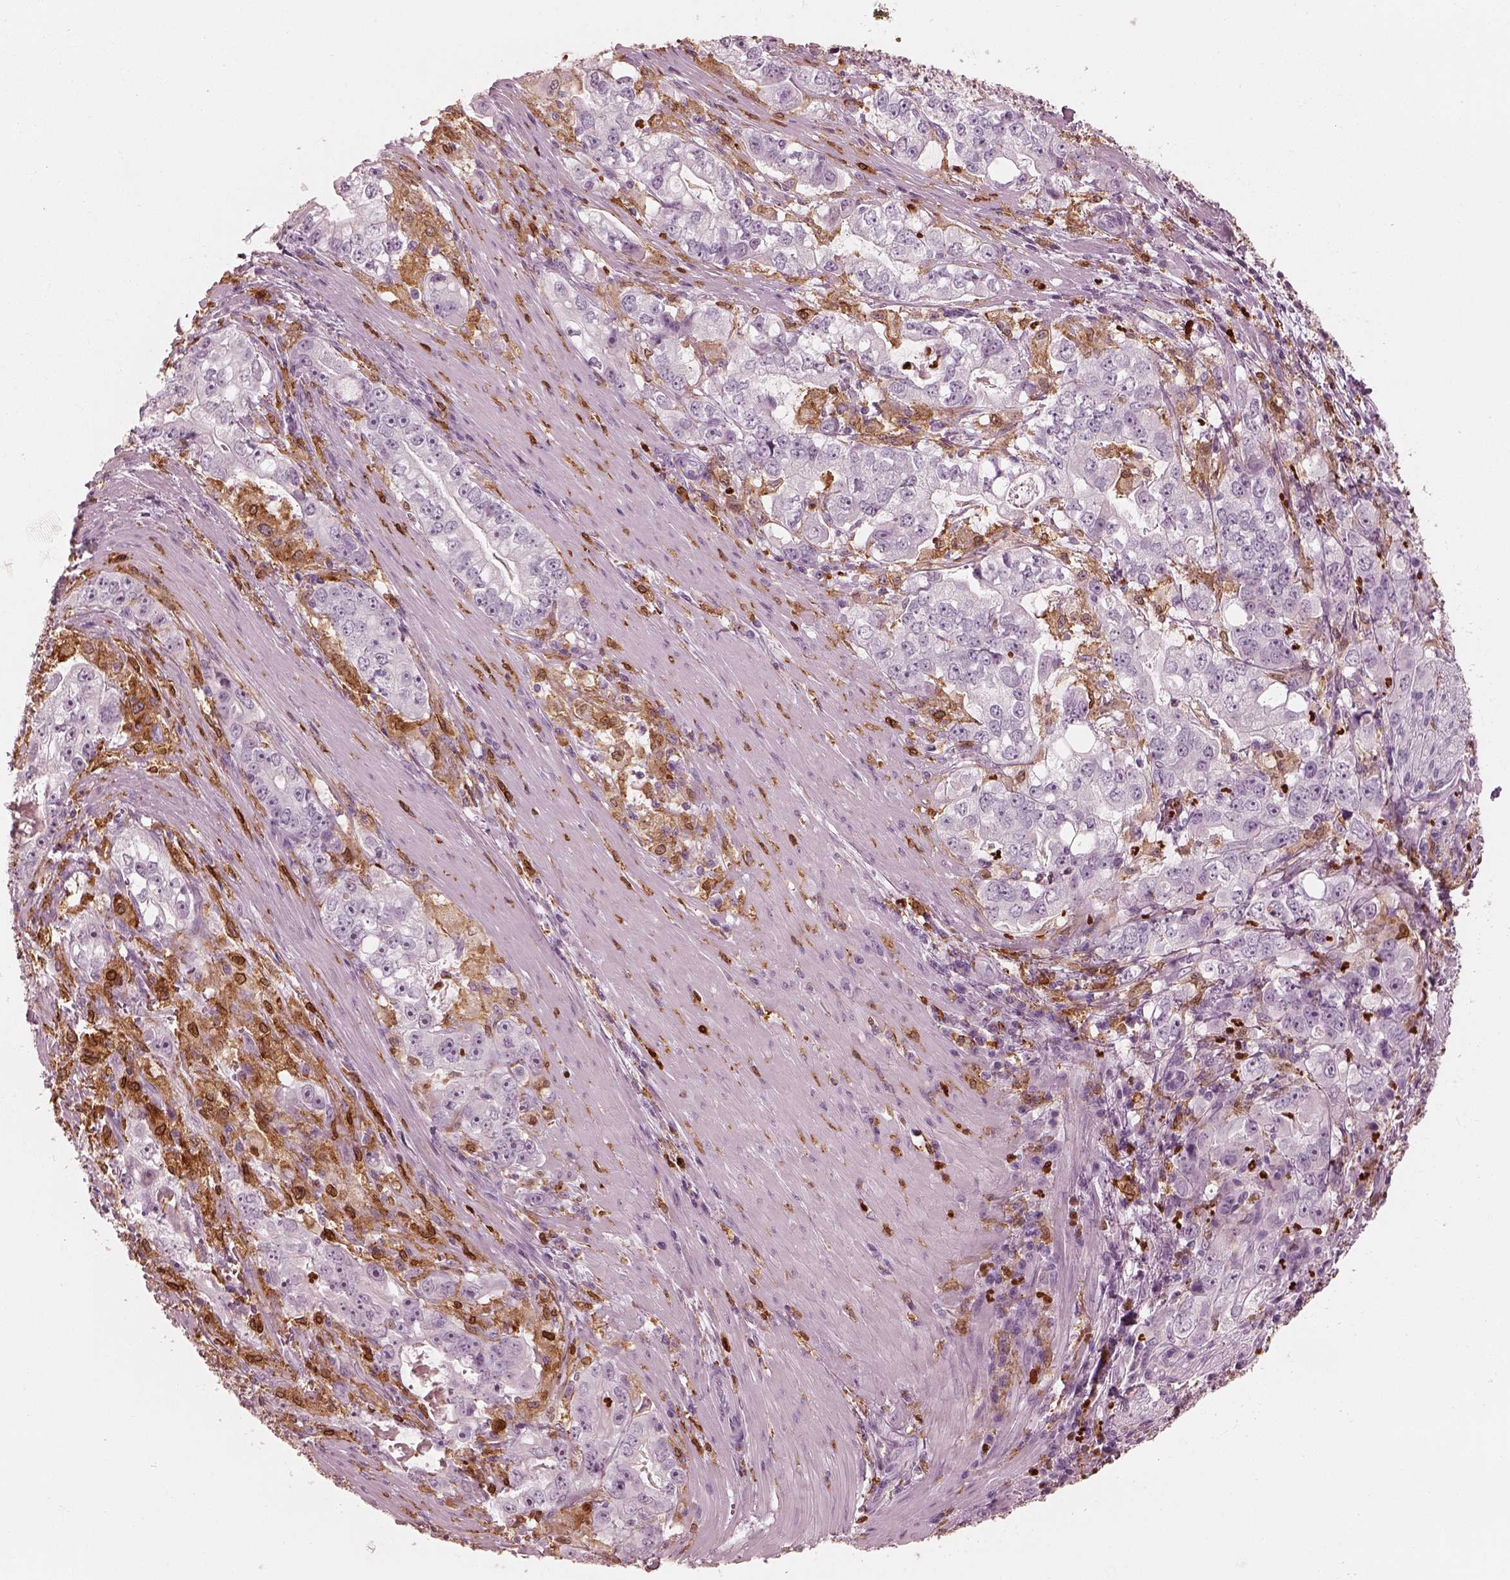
{"staining": {"intensity": "negative", "quantity": "none", "location": "none"}, "tissue": "stomach cancer", "cell_type": "Tumor cells", "image_type": "cancer", "snomed": [{"axis": "morphology", "description": "Adenocarcinoma, NOS"}, {"axis": "topography", "description": "Stomach, lower"}], "caption": "High magnification brightfield microscopy of stomach cancer stained with DAB (3,3'-diaminobenzidine) (brown) and counterstained with hematoxylin (blue): tumor cells show no significant staining.", "gene": "ALOX5", "patient": {"sex": "female", "age": 72}}